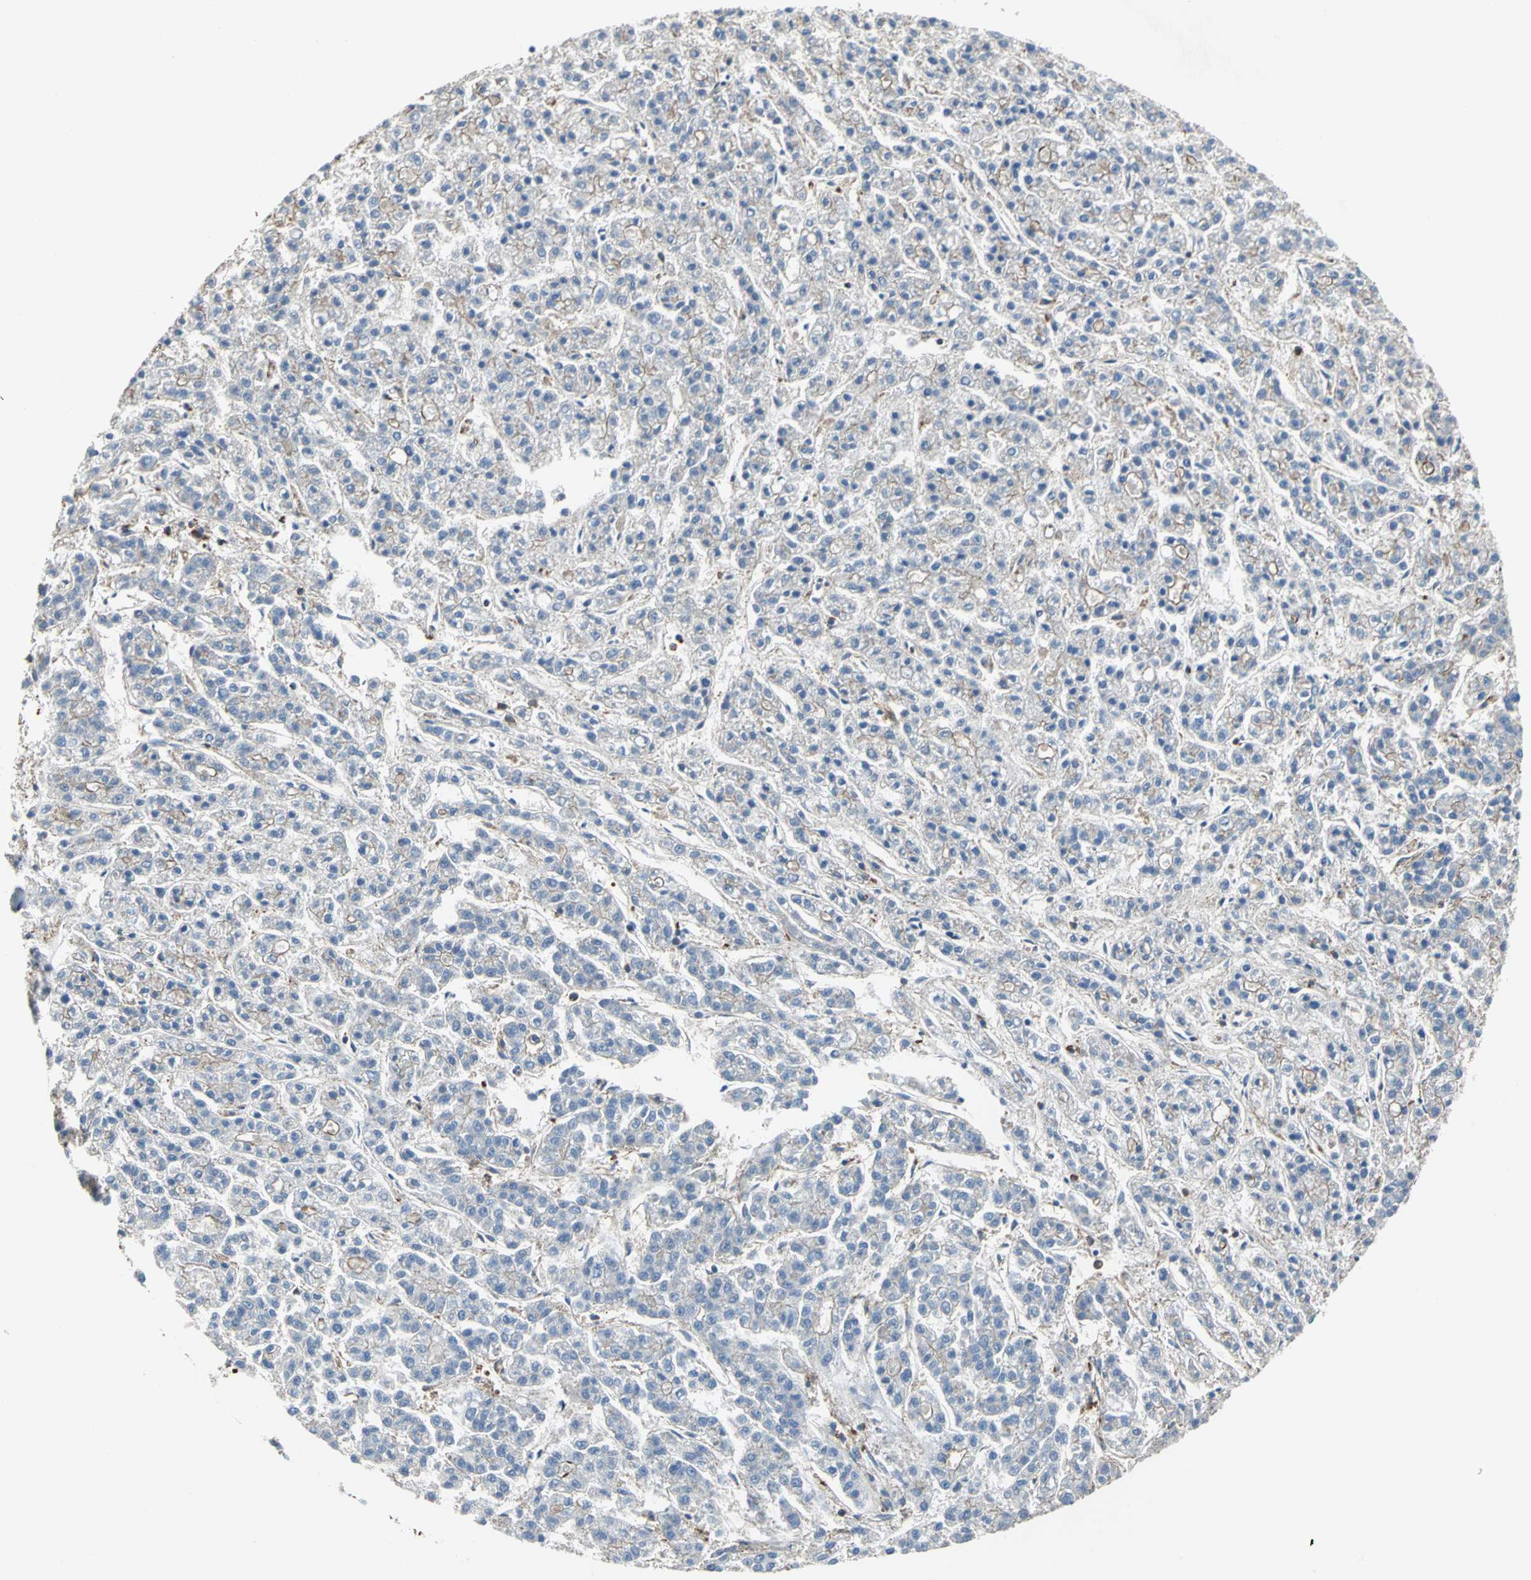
{"staining": {"intensity": "weak", "quantity": "<25%", "location": "cytoplasmic/membranous"}, "tissue": "liver cancer", "cell_type": "Tumor cells", "image_type": "cancer", "snomed": [{"axis": "morphology", "description": "Carcinoma, Hepatocellular, NOS"}, {"axis": "topography", "description": "Liver"}], "caption": "The micrograph reveals no significant expression in tumor cells of hepatocellular carcinoma (liver). Nuclei are stained in blue.", "gene": "DDX3Y", "patient": {"sex": "male", "age": 70}}